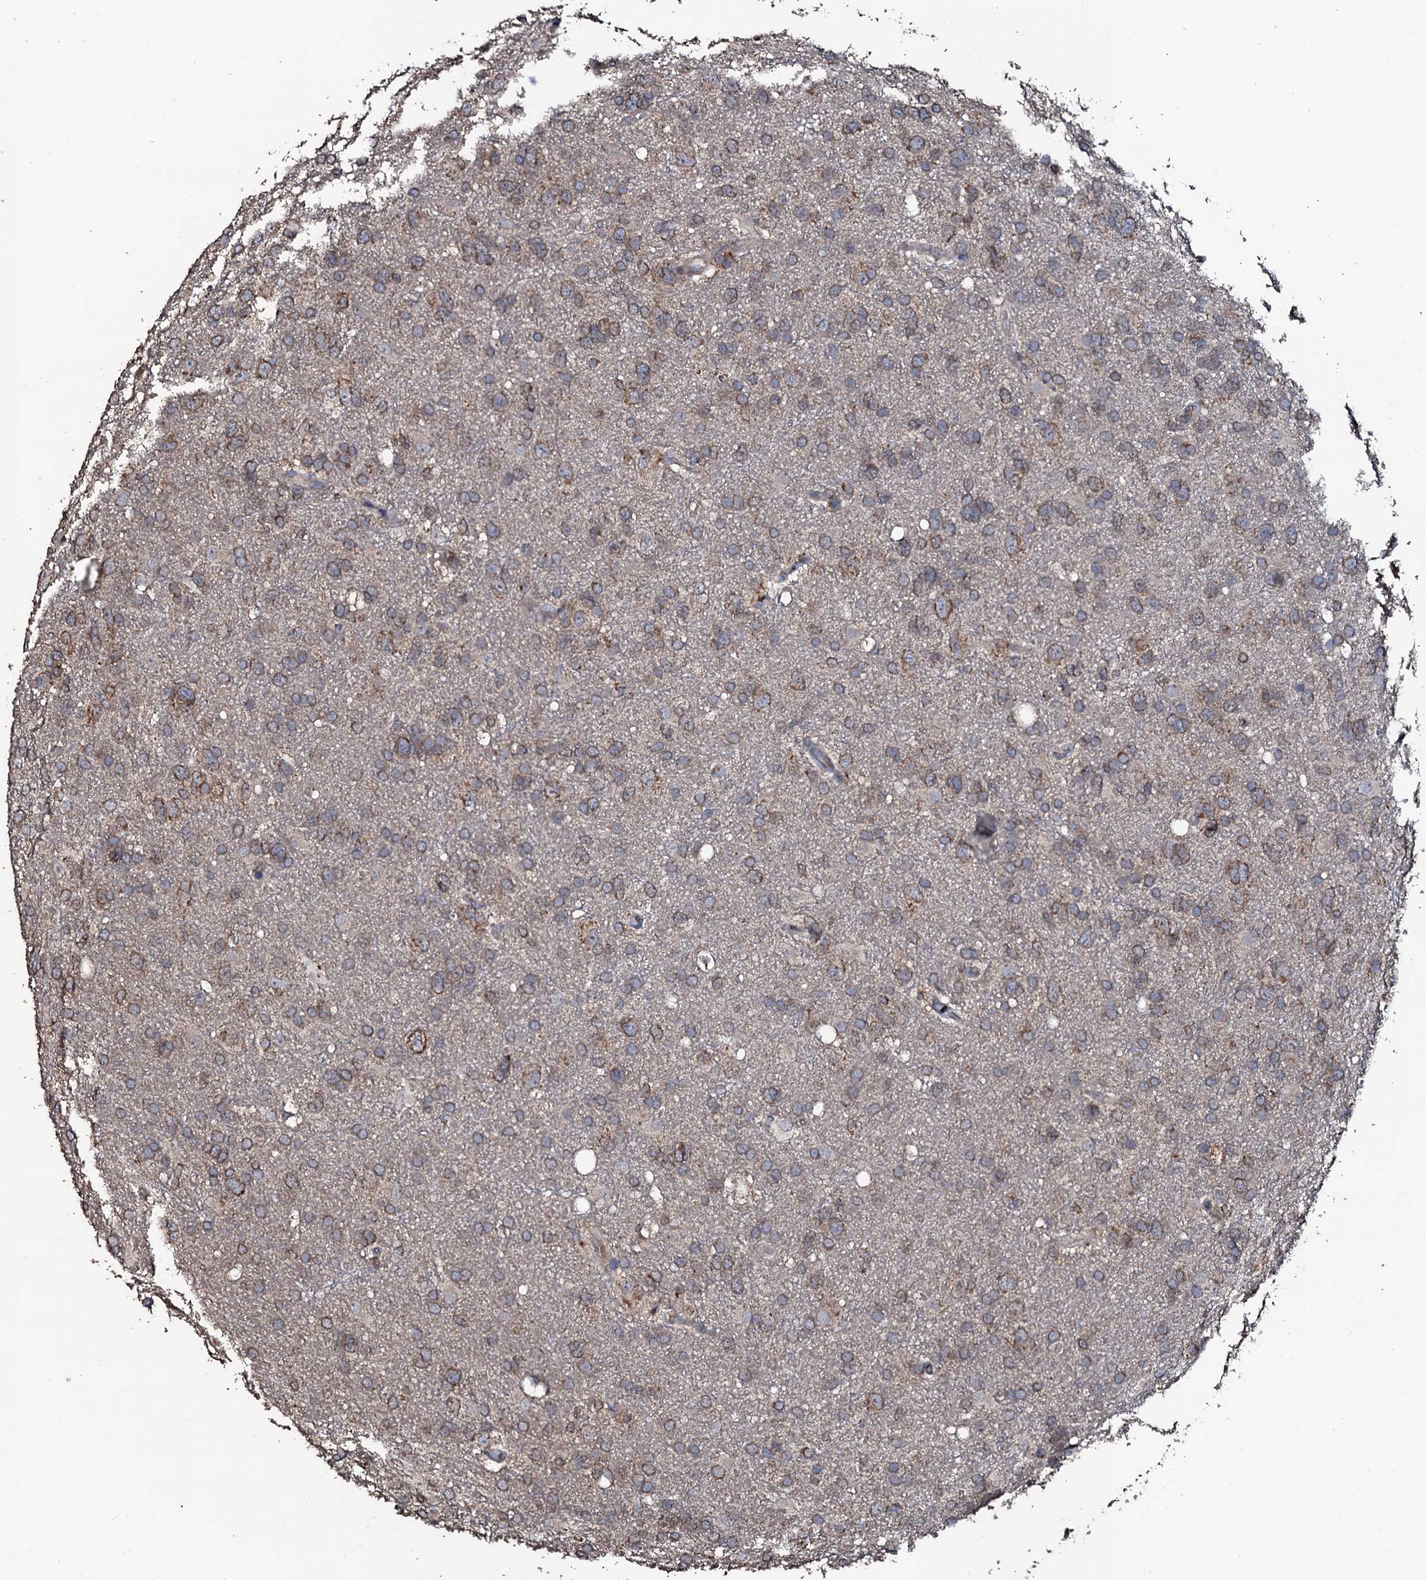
{"staining": {"intensity": "moderate", "quantity": ">75%", "location": "cytoplasmic/membranous"}, "tissue": "glioma", "cell_type": "Tumor cells", "image_type": "cancer", "snomed": [{"axis": "morphology", "description": "Glioma, malignant, High grade"}, {"axis": "topography", "description": "Brain"}], "caption": "Immunohistochemical staining of glioma demonstrates moderate cytoplasmic/membranous protein staining in approximately >75% of tumor cells.", "gene": "SDHAF2", "patient": {"sex": "male", "age": 61}}